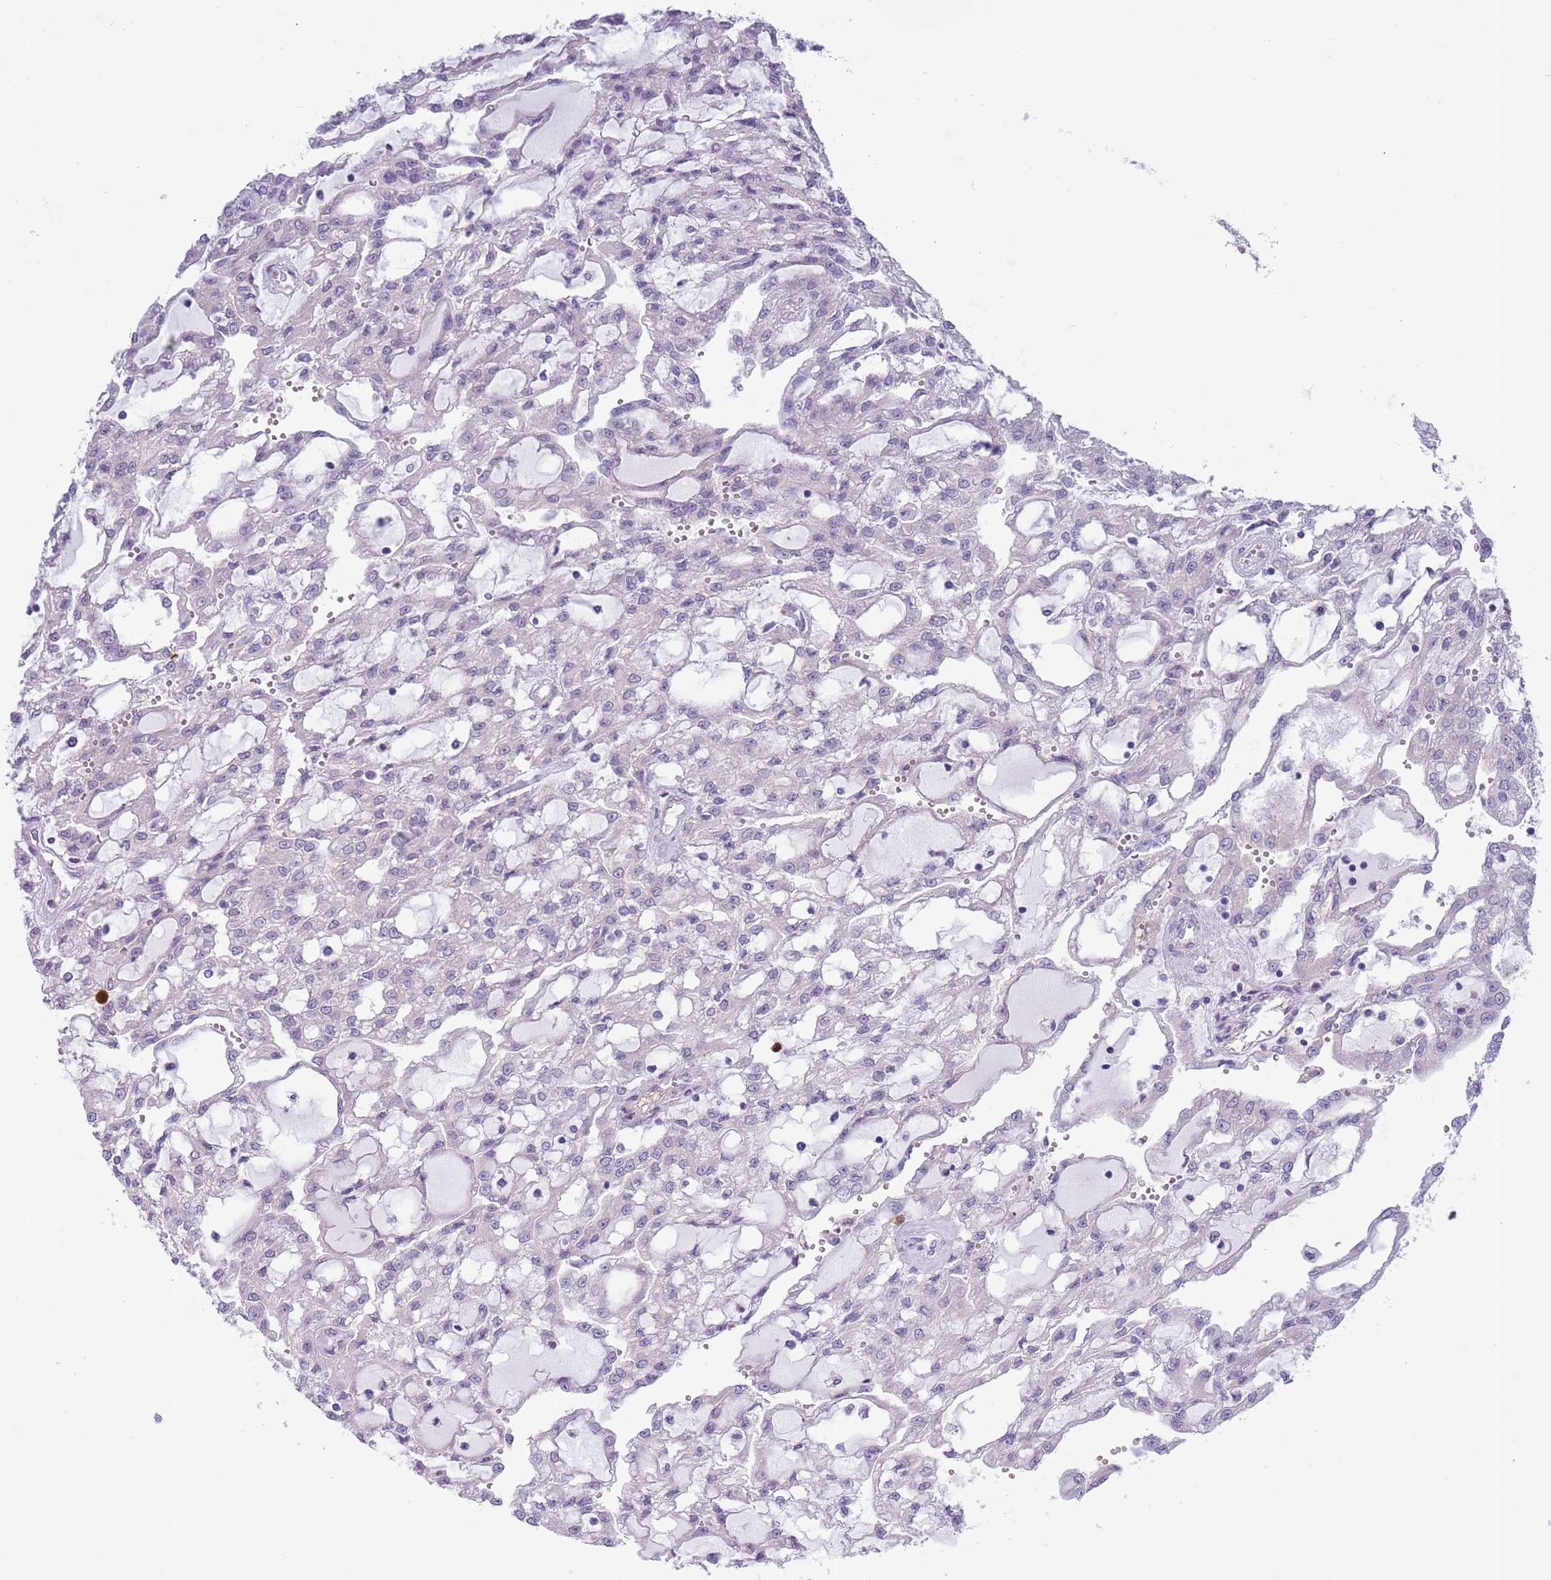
{"staining": {"intensity": "negative", "quantity": "none", "location": "none"}, "tissue": "renal cancer", "cell_type": "Tumor cells", "image_type": "cancer", "snomed": [{"axis": "morphology", "description": "Adenocarcinoma, NOS"}, {"axis": "topography", "description": "Kidney"}], "caption": "Immunohistochemical staining of human renal cancer (adenocarcinoma) reveals no significant expression in tumor cells. (Stains: DAB immunohistochemistry with hematoxylin counter stain, Microscopy: brightfield microscopy at high magnification).", "gene": "ZFP2", "patient": {"sex": "male", "age": 63}}